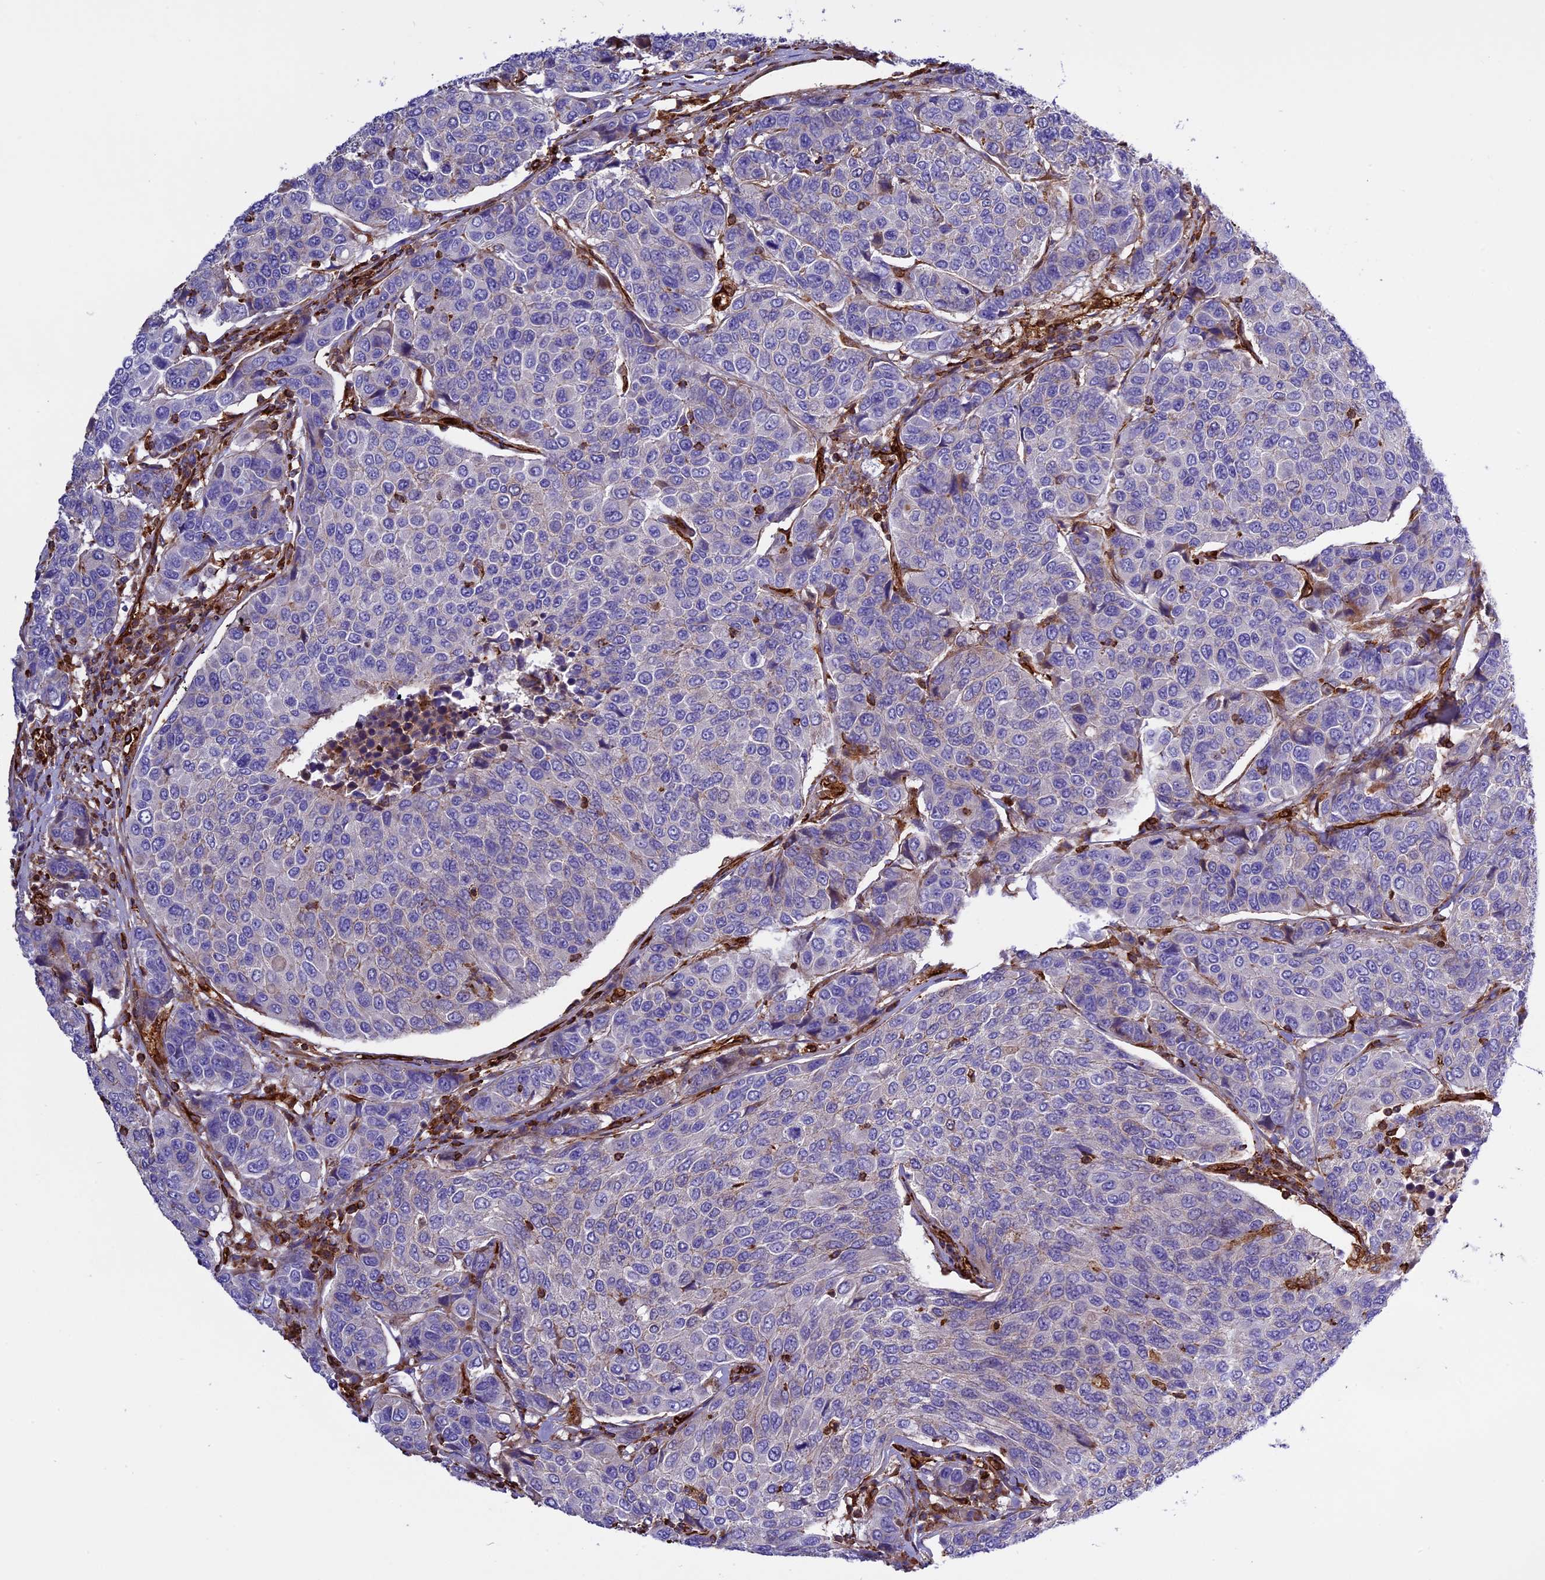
{"staining": {"intensity": "negative", "quantity": "none", "location": "none"}, "tissue": "breast cancer", "cell_type": "Tumor cells", "image_type": "cancer", "snomed": [{"axis": "morphology", "description": "Duct carcinoma"}, {"axis": "topography", "description": "Breast"}], "caption": "The image shows no significant expression in tumor cells of breast infiltrating ductal carcinoma.", "gene": "CD99L2", "patient": {"sex": "female", "age": 55}}